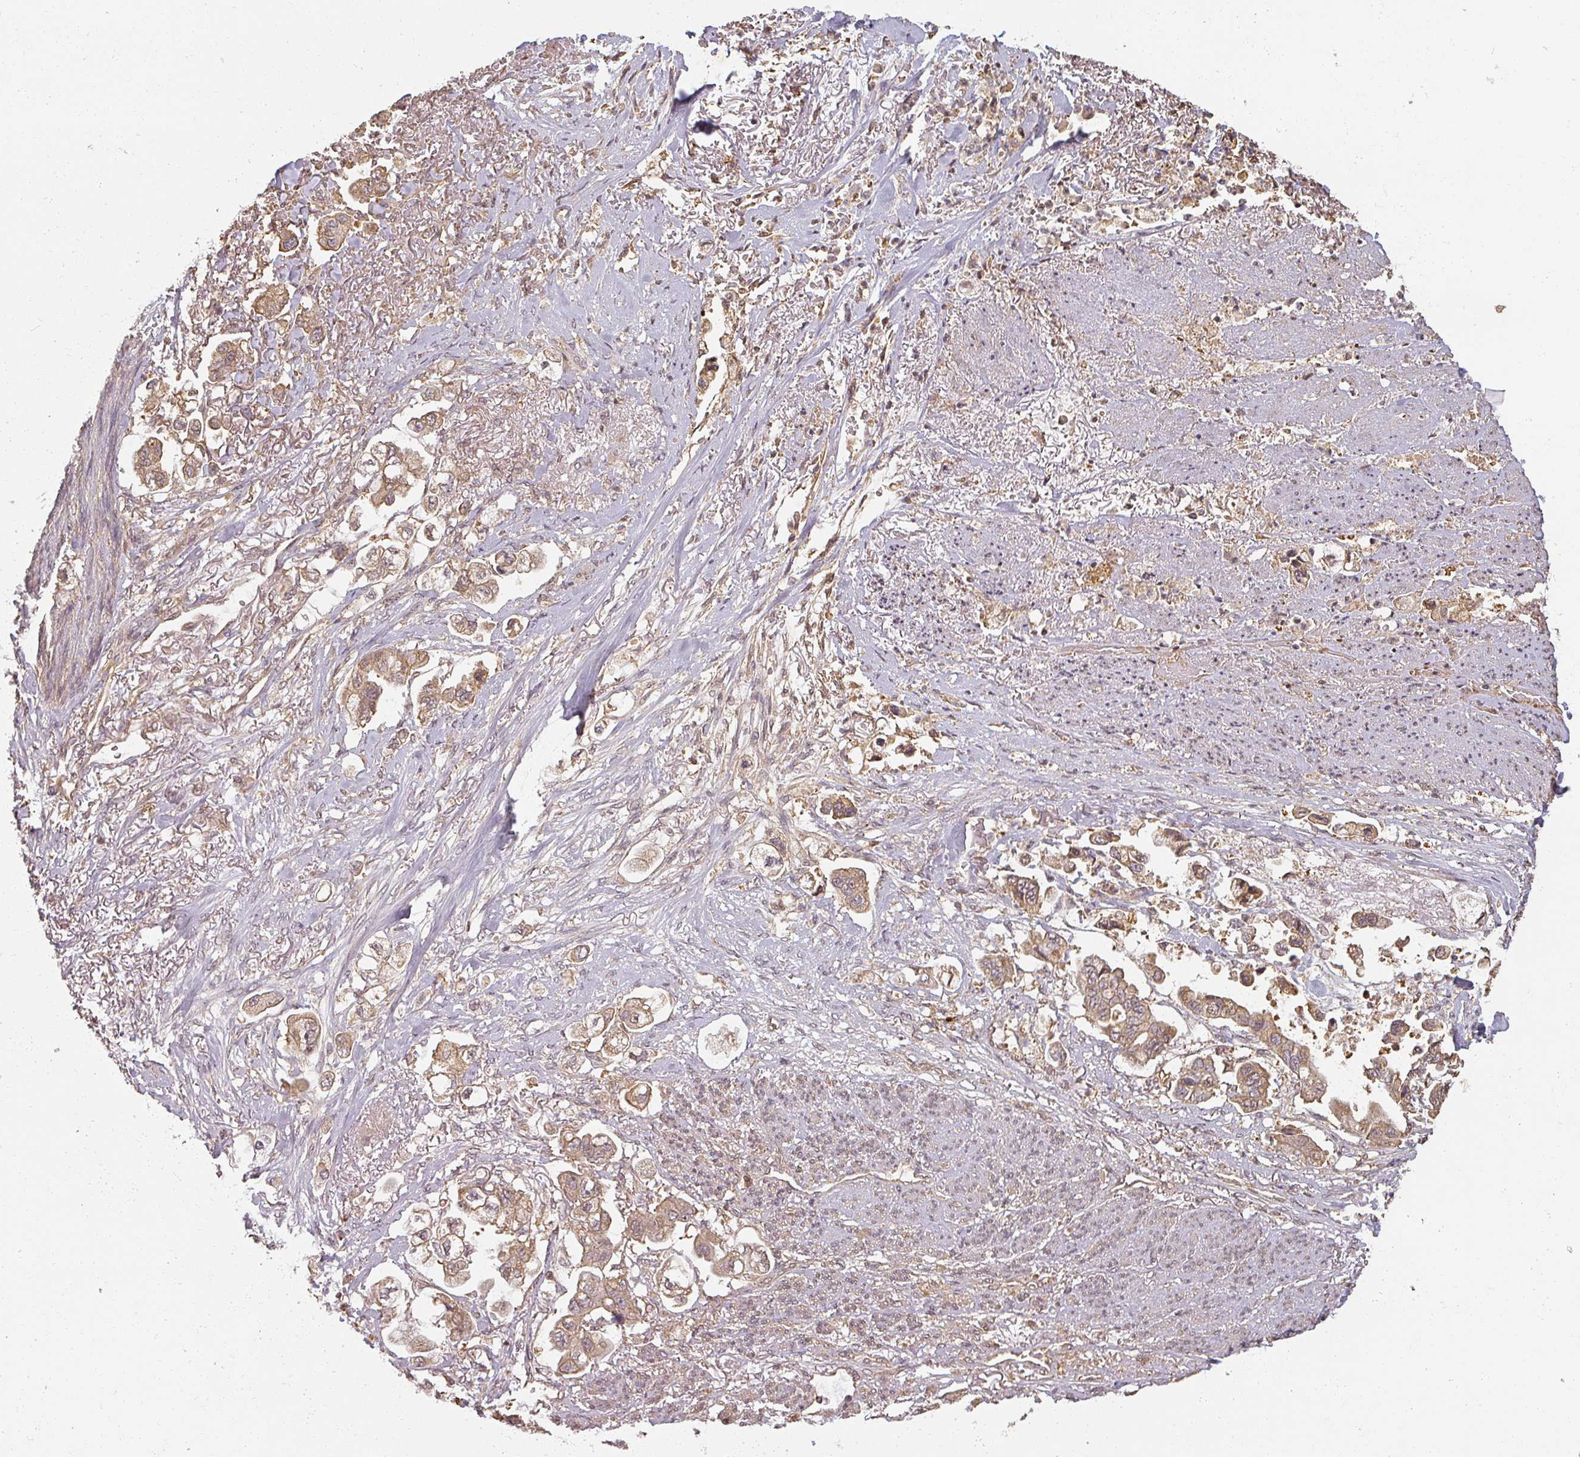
{"staining": {"intensity": "moderate", "quantity": ">75%", "location": "cytoplasmic/membranous,nuclear"}, "tissue": "stomach cancer", "cell_type": "Tumor cells", "image_type": "cancer", "snomed": [{"axis": "morphology", "description": "Adenocarcinoma, NOS"}, {"axis": "topography", "description": "Stomach"}], "caption": "Tumor cells exhibit moderate cytoplasmic/membranous and nuclear expression in approximately >75% of cells in stomach cancer (adenocarcinoma). (Brightfield microscopy of DAB IHC at high magnification).", "gene": "MED19", "patient": {"sex": "male", "age": 62}}